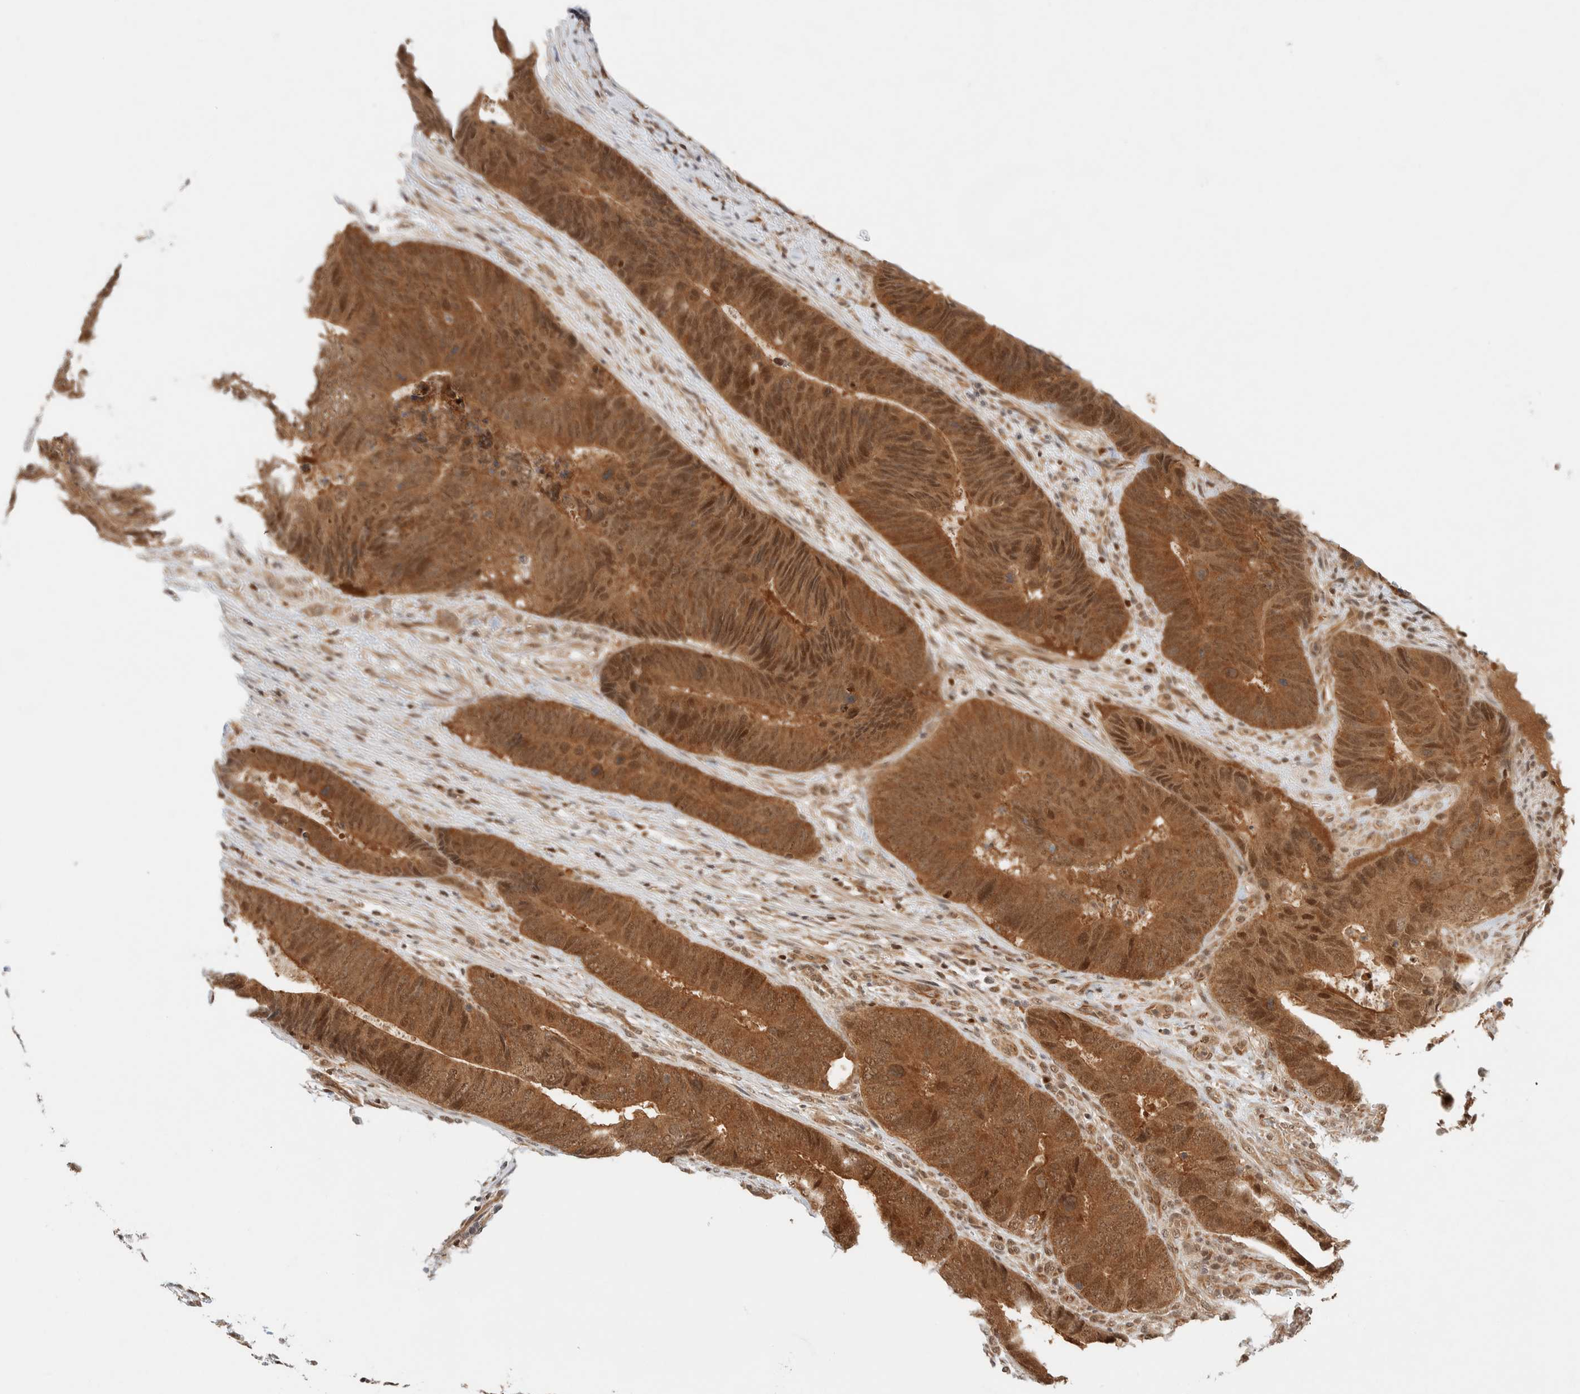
{"staining": {"intensity": "moderate", "quantity": ">75%", "location": "cytoplasmic/membranous,nuclear"}, "tissue": "colorectal cancer", "cell_type": "Tumor cells", "image_type": "cancer", "snomed": [{"axis": "morphology", "description": "Adenocarcinoma, NOS"}, {"axis": "topography", "description": "Colon"}], "caption": "About >75% of tumor cells in colorectal adenocarcinoma show moderate cytoplasmic/membranous and nuclear protein staining as visualized by brown immunohistochemical staining.", "gene": "C8orf76", "patient": {"sex": "male", "age": 56}}